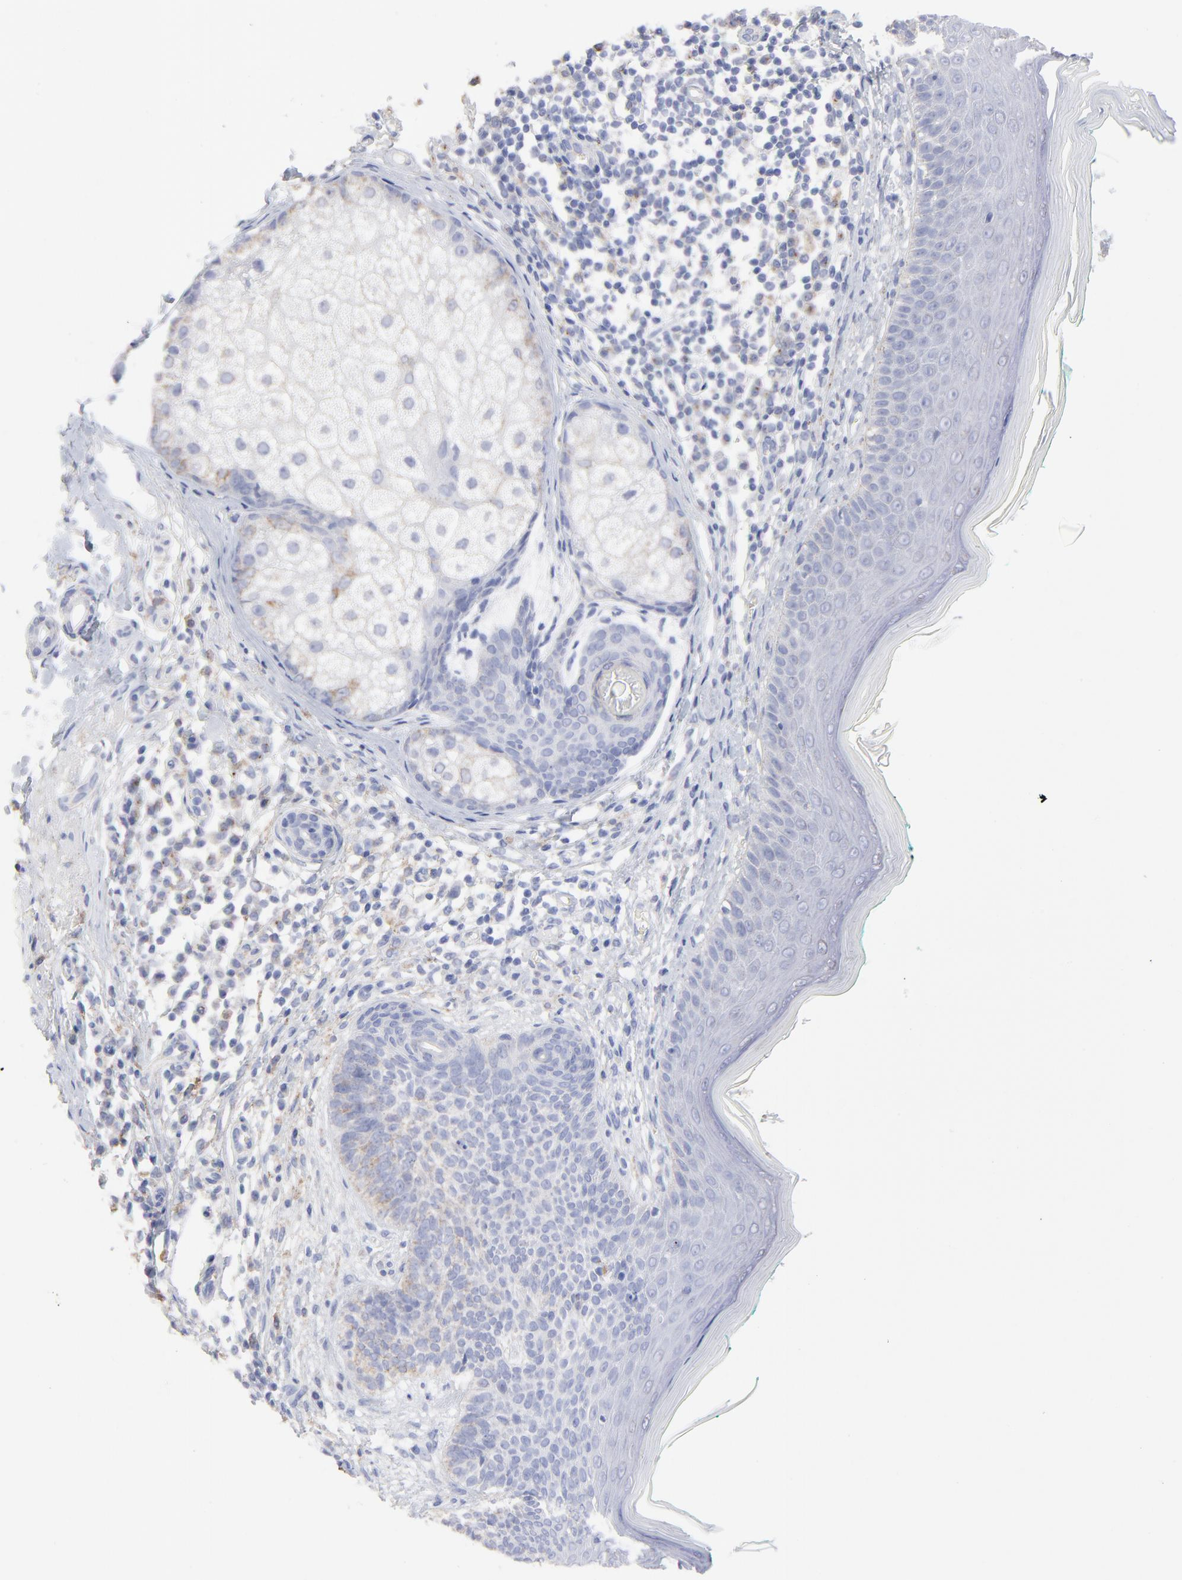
{"staining": {"intensity": "weak", "quantity": "<25%", "location": "cytoplasmic/membranous"}, "tissue": "skin cancer", "cell_type": "Tumor cells", "image_type": "cancer", "snomed": [{"axis": "morphology", "description": "Normal tissue, NOS"}, {"axis": "morphology", "description": "Basal cell carcinoma"}, {"axis": "topography", "description": "Skin"}], "caption": "There is no significant expression in tumor cells of skin cancer (basal cell carcinoma).", "gene": "CNTN3", "patient": {"sex": "male", "age": 76}}